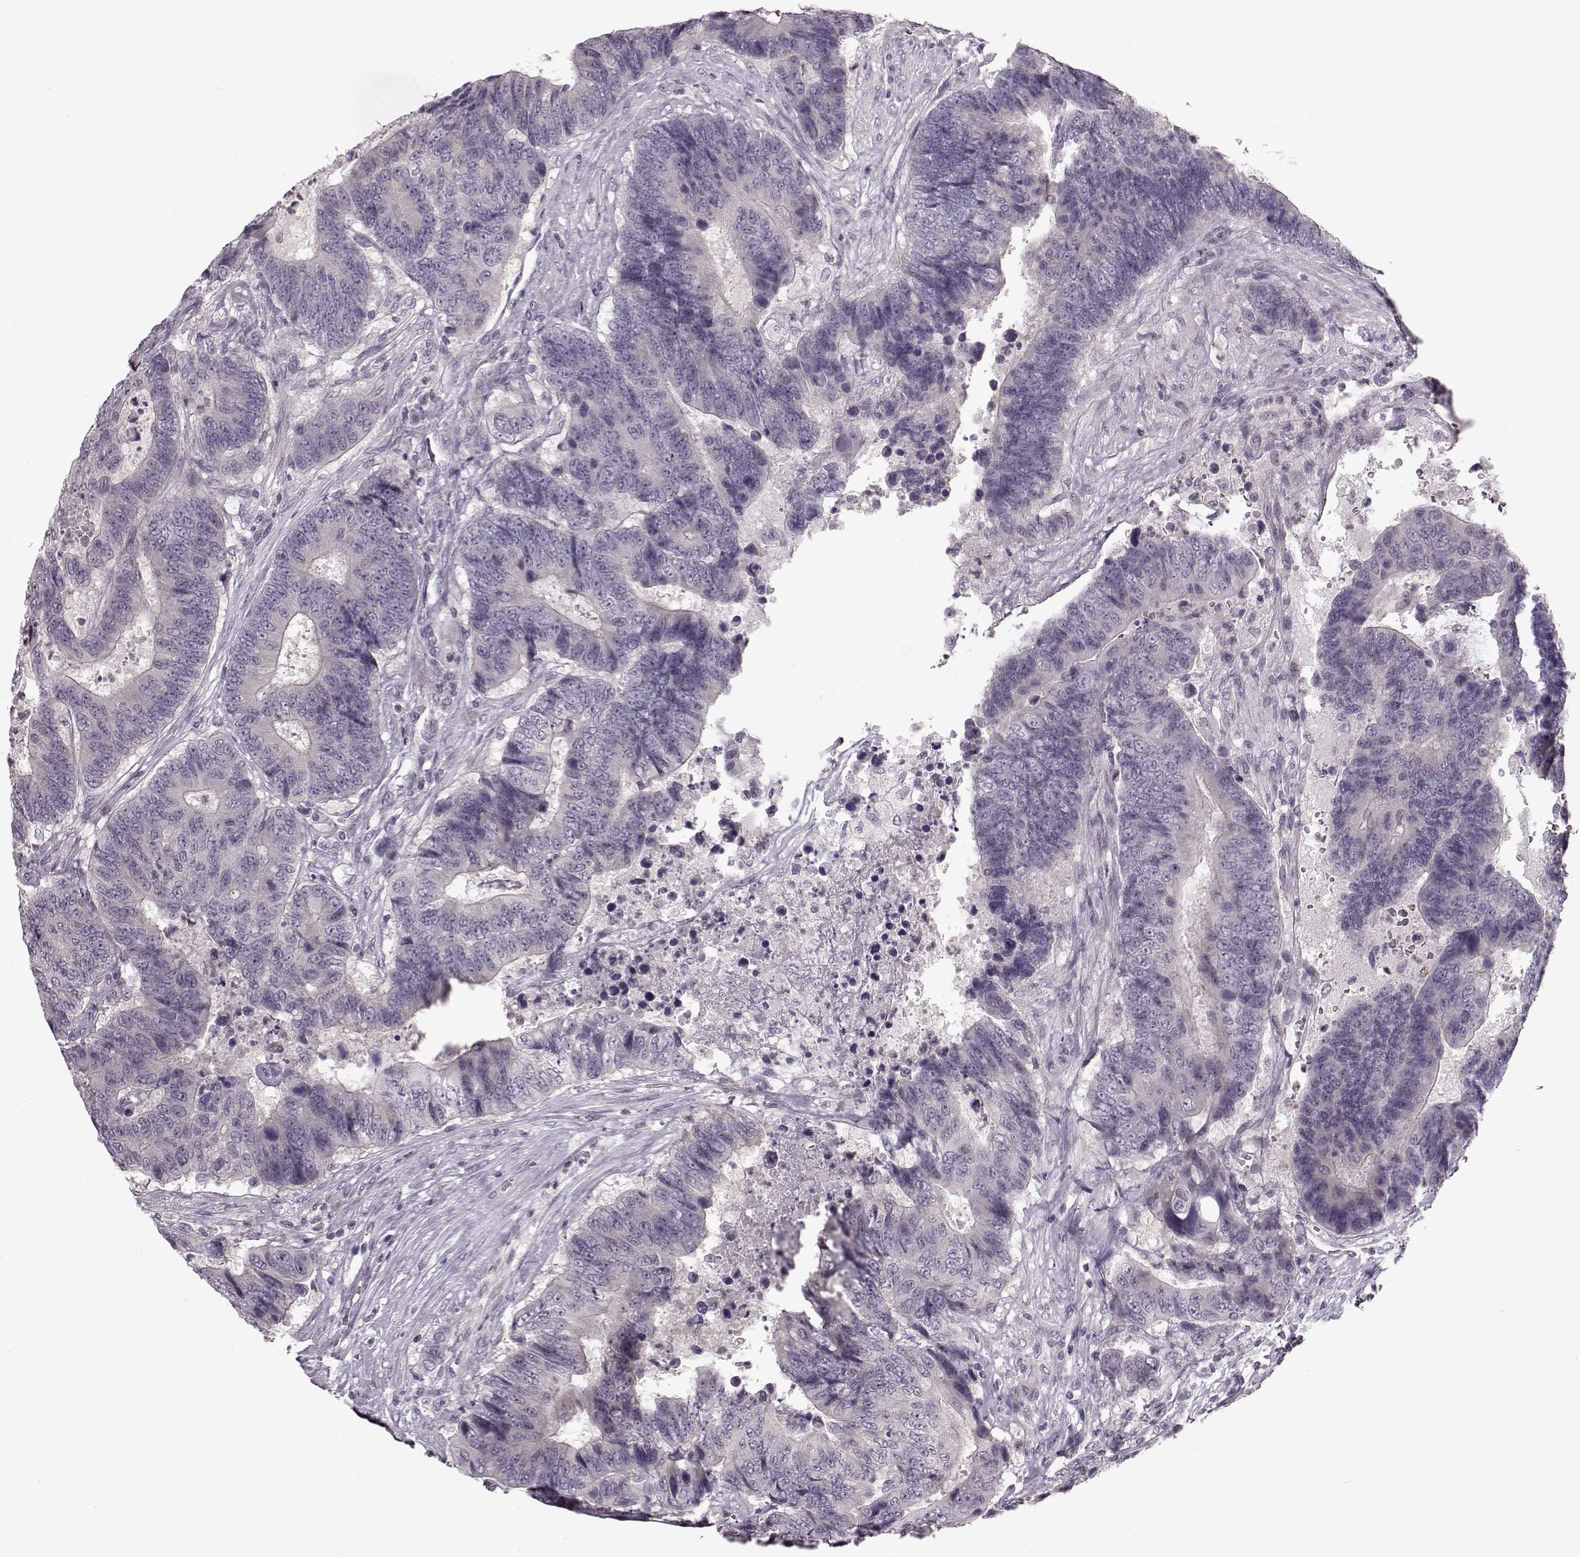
{"staining": {"intensity": "negative", "quantity": "none", "location": "none"}, "tissue": "colorectal cancer", "cell_type": "Tumor cells", "image_type": "cancer", "snomed": [{"axis": "morphology", "description": "Adenocarcinoma, NOS"}, {"axis": "topography", "description": "Colon"}], "caption": "Image shows no significant protein positivity in tumor cells of colorectal cancer (adenocarcinoma).", "gene": "RP1L1", "patient": {"sex": "female", "age": 48}}